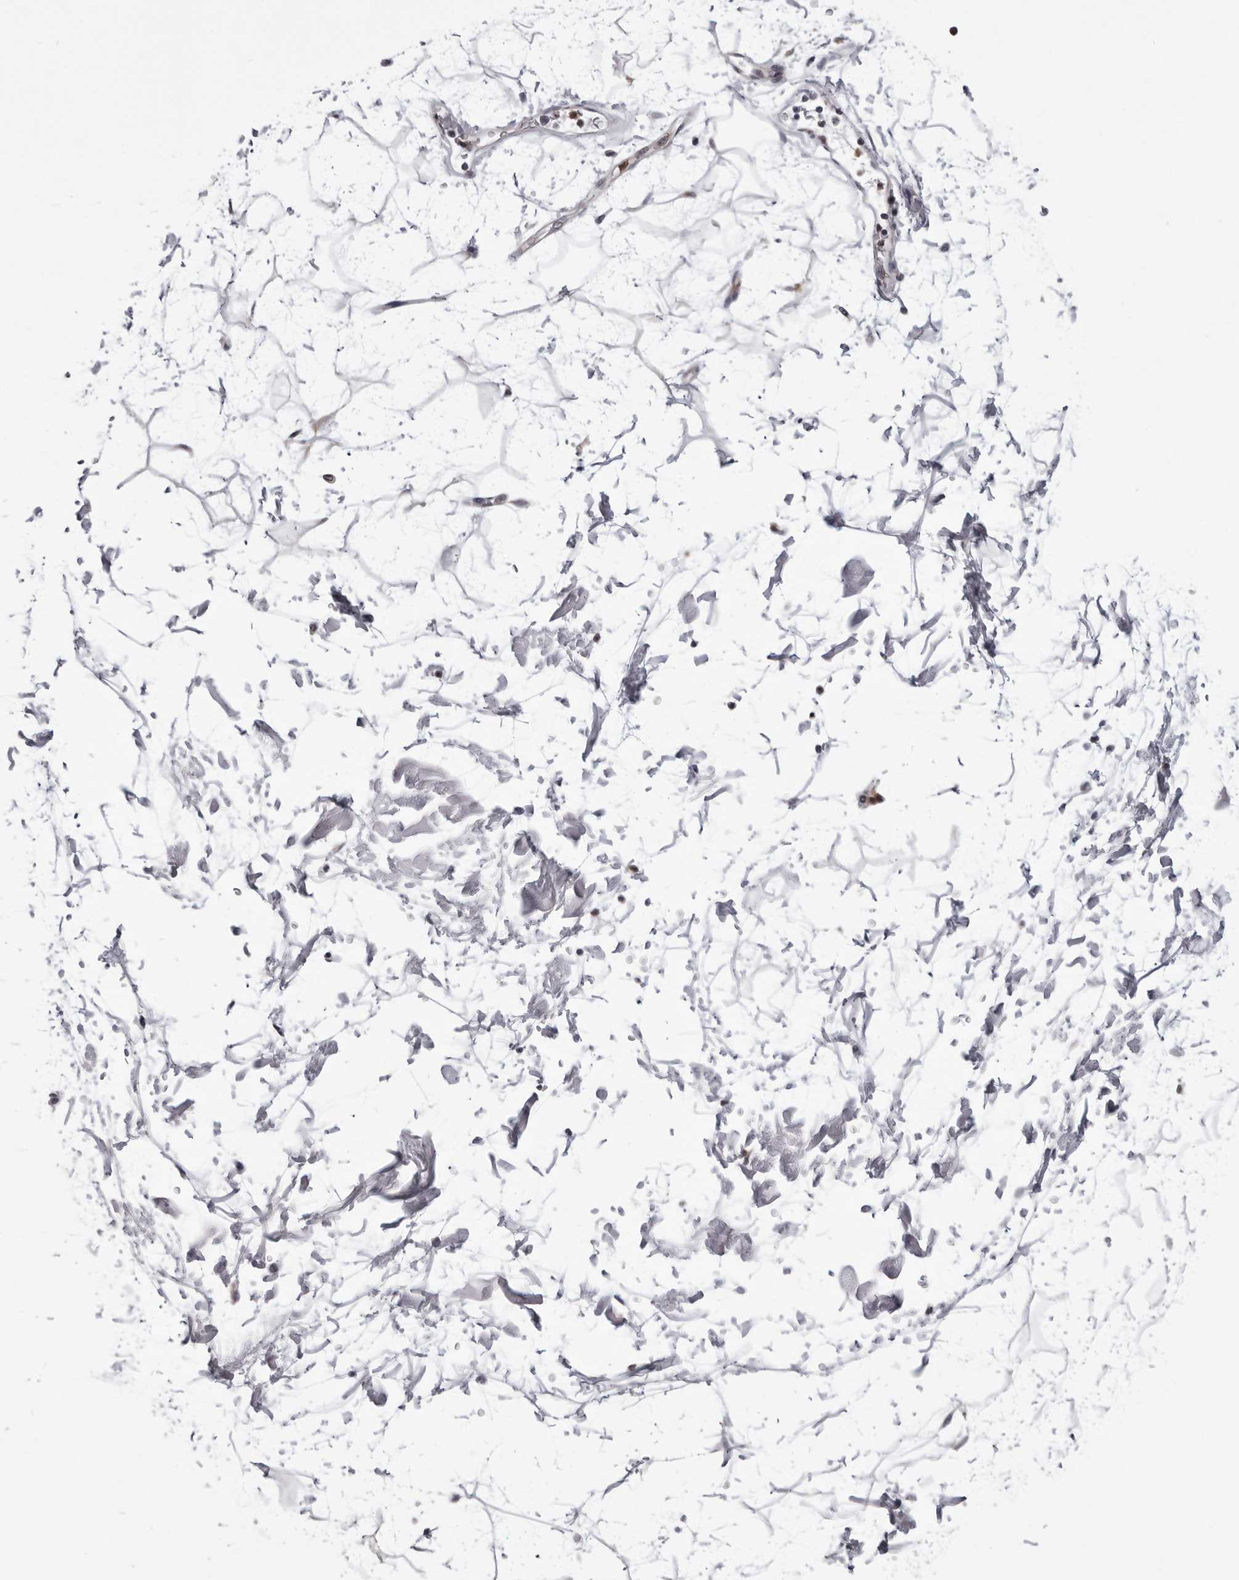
{"staining": {"intensity": "negative", "quantity": "none", "location": "none"}, "tissue": "adipose tissue", "cell_type": "Adipocytes", "image_type": "normal", "snomed": [{"axis": "morphology", "description": "Normal tissue, NOS"}, {"axis": "topography", "description": "Soft tissue"}], "caption": "The immunohistochemistry micrograph has no significant expression in adipocytes of adipose tissue. Brightfield microscopy of IHC stained with DAB (brown) and hematoxylin (blue), captured at high magnification.", "gene": "CDK20", "patient": {"sex": "male", "age": 72}}